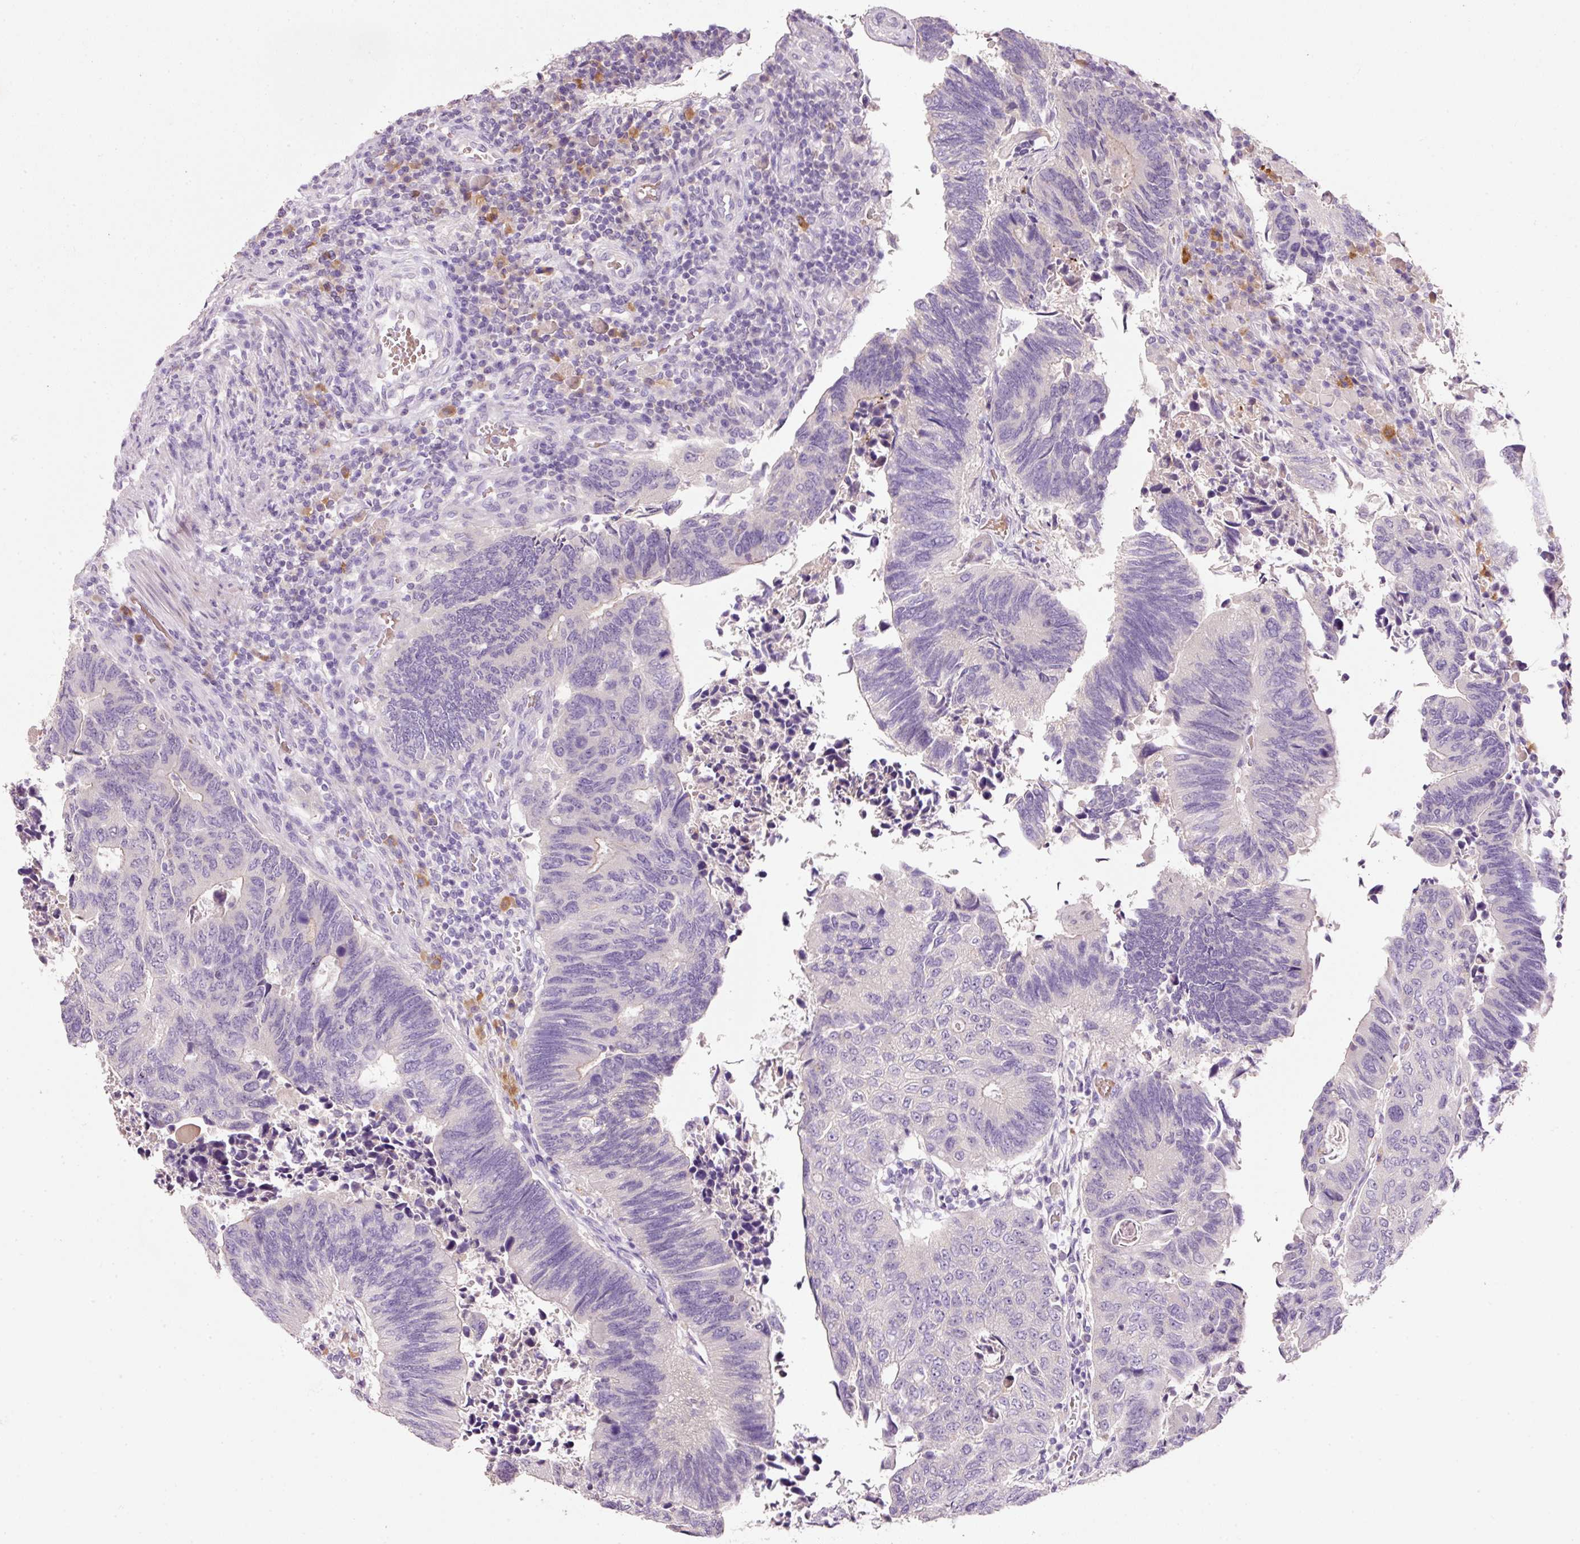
{"staining": {"intensity": "negative", "quantity": "none", "location": "none"}, "tissue": "colorectal cancer", "cell_type": "Tumor cells", "image_type": "cancer", "snomed": [{"axis": "morphology", "description": "Adenocarcinoma, NOS"}, {"axis": "topography", "description": "Colon"}], "caption": "Tumor cells show no significant protein staining in adenocarcinoma (colorectal). (Brightfield microscopy of DAB (3,3'-diaminobenzidine) IHC at high magnification).", "gene": "TENT5C", "patient": {"sex": "male", "age": 87}}